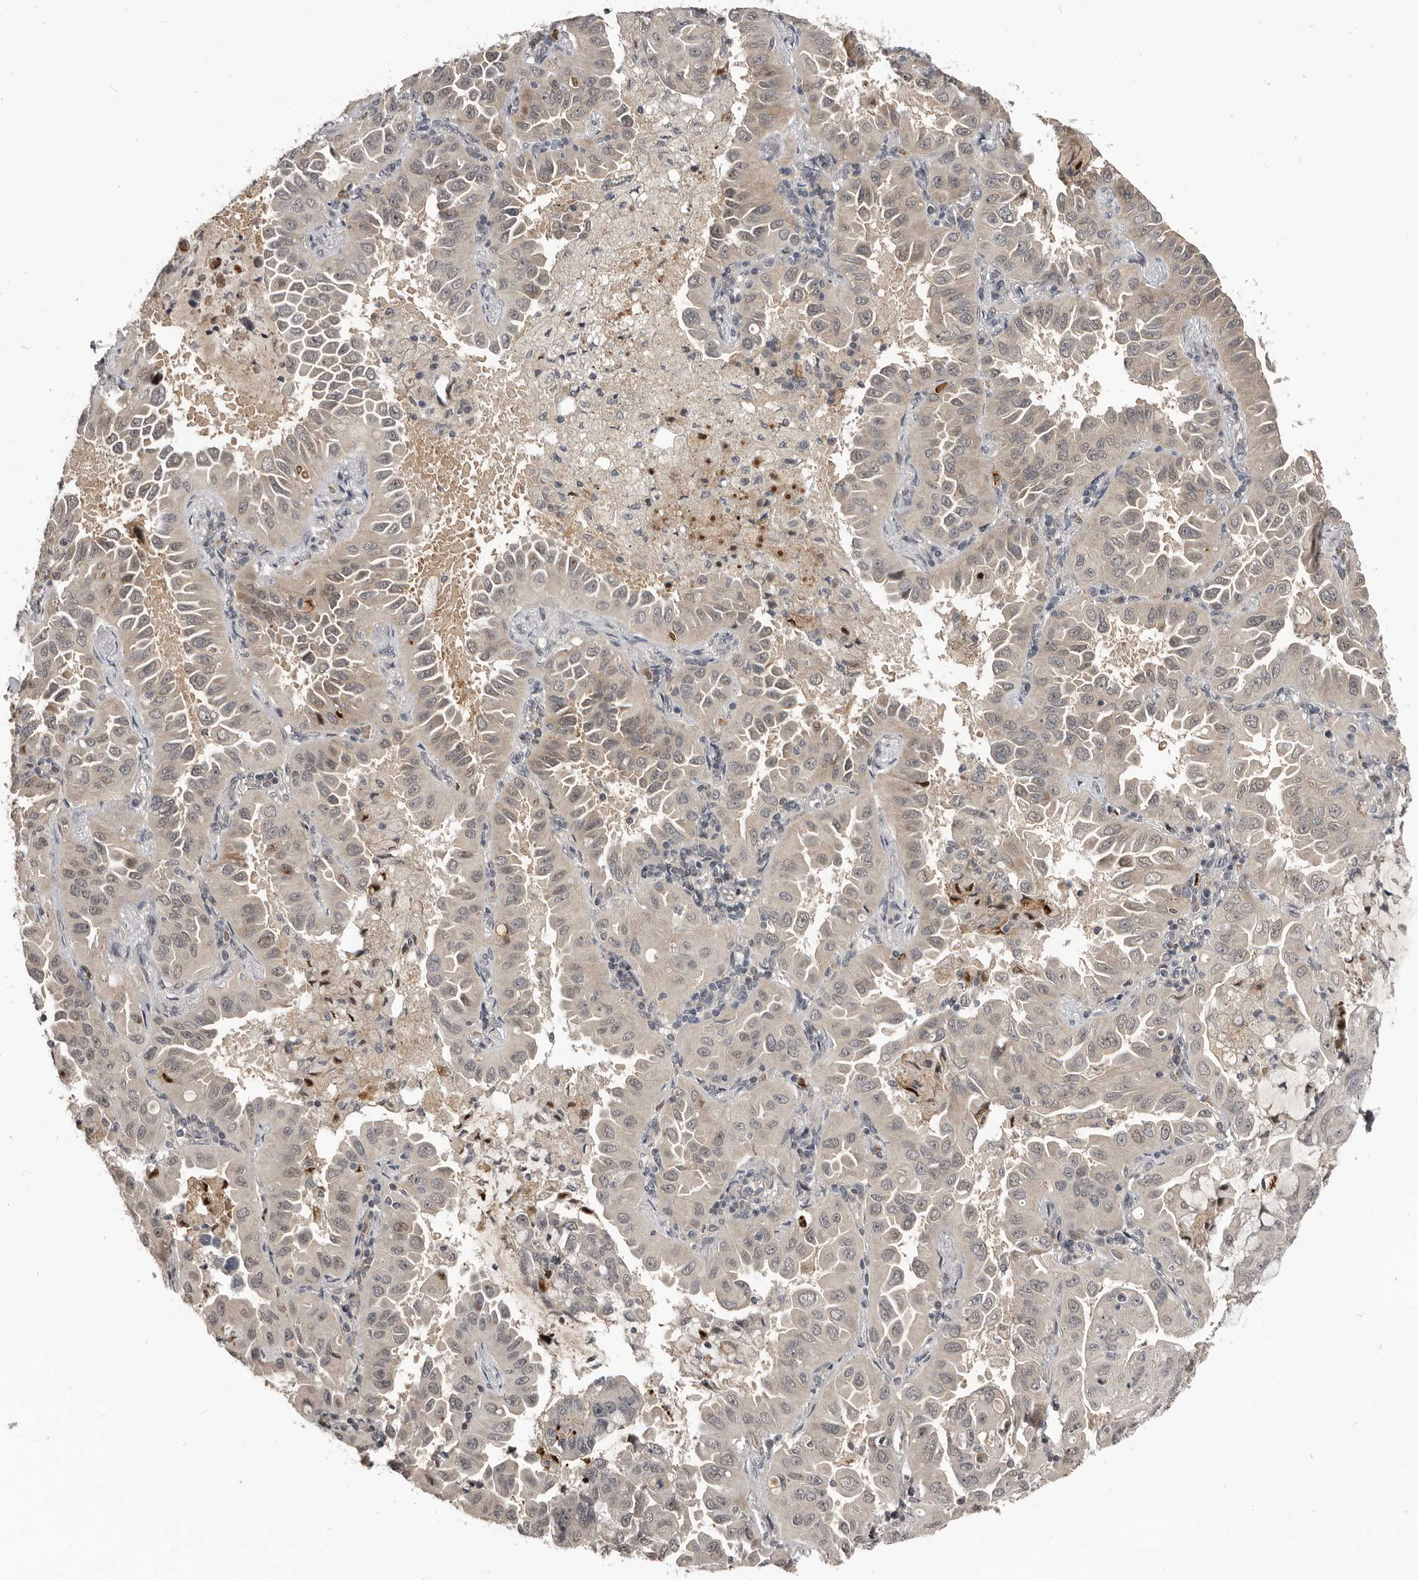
{"staining": {"intensity": "weak", "quantity": "<25%", "location": "cytoplasmic/membranous"}, "tissue": "lung cancer", "cell_type": "Tumor cells", "image_type": "cancer", "snomed": [{"axis": "morphology", "description": "Adenocarcinoma, NOS"}, {"axis": "topography", "description": "Lung"}], "caption": "Protein analysis of lung cancer (adenocarcinoma) demonstrates no significant positivity in tumor cells.", "gene": "APOL6", "patient": {"sex": "male", "age": 64}}